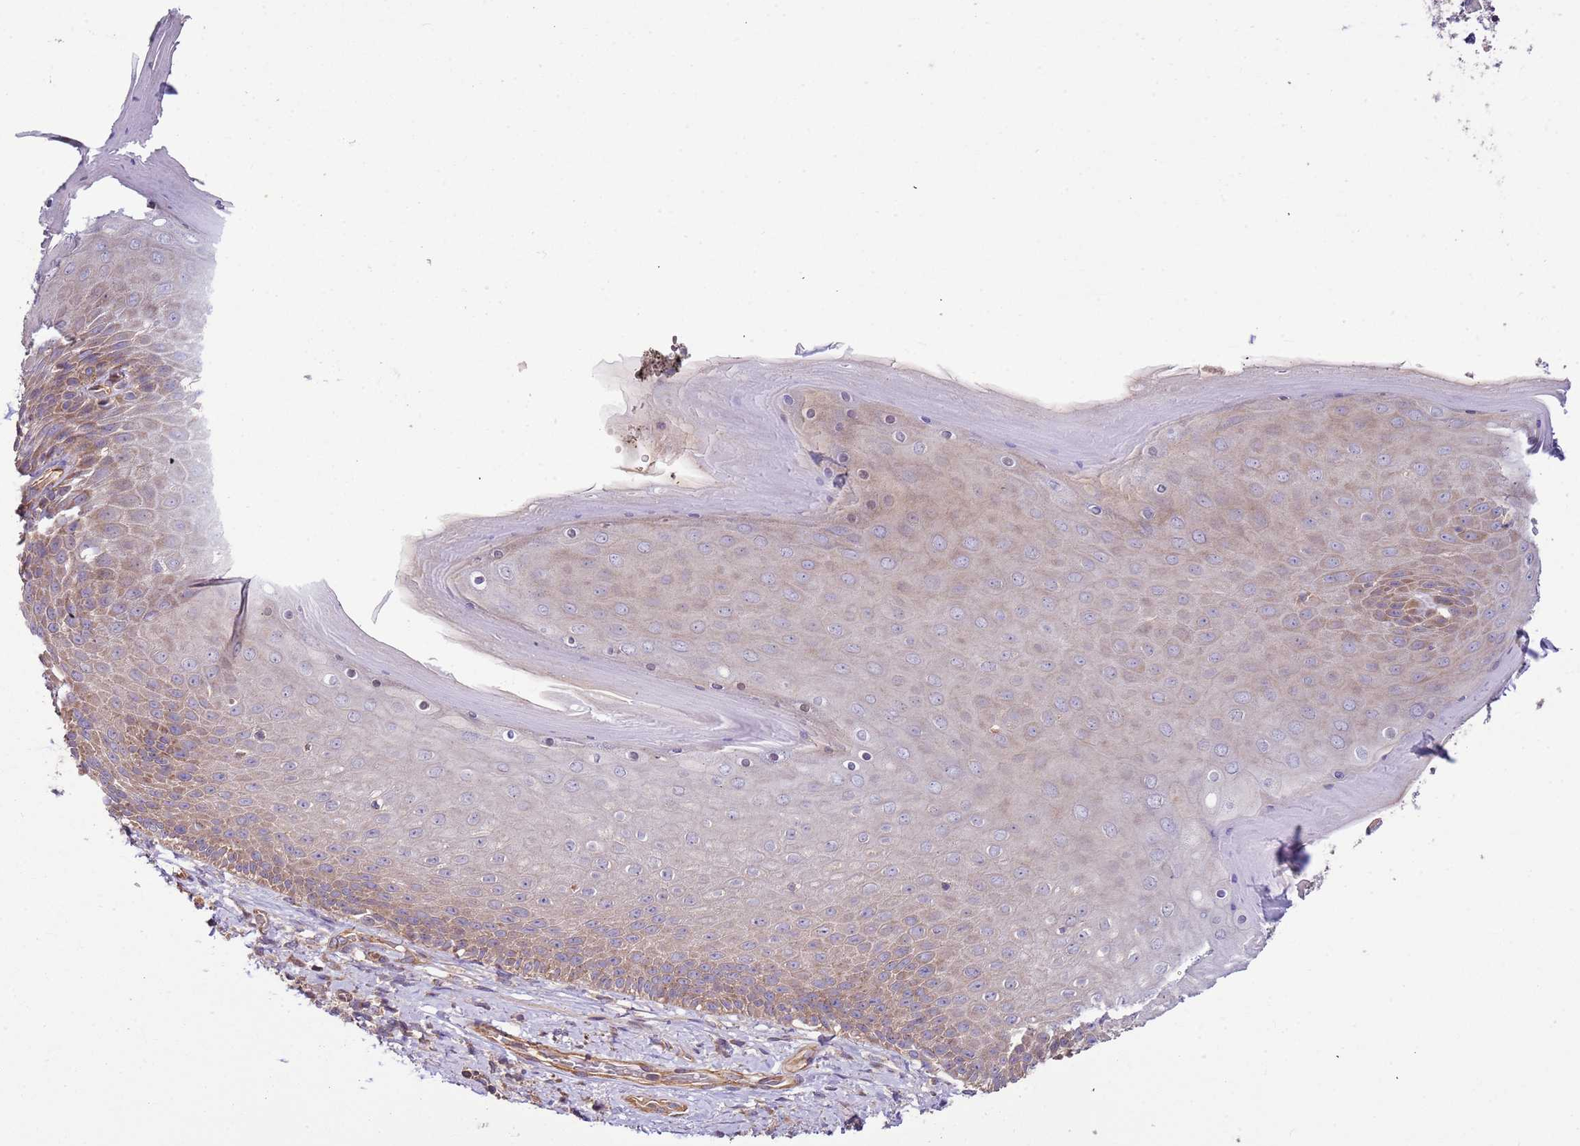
{"staining": {"intensity": "weak", "quantity": "25%-75%", "location": "cytoplasmic/membranous"}, "tissue": "skin", "cell_type": "Epidermal cells", "image_type": "normal", "snomed": [{"axis": "morphology", "description": "Normal tissue, NOS"}, {"axis": "topography", "description": "Anal"}, {"axis": "topography", "description": "Peripheral nerve tissue"}], "caption": "Protein staining of normal skin demonstrates weak cytoplasmic/membranous staining in approximately 25%-75% of epidermal cells.", "gene": "LAMB4", "patient": {"sex": "male", "age": 53}}